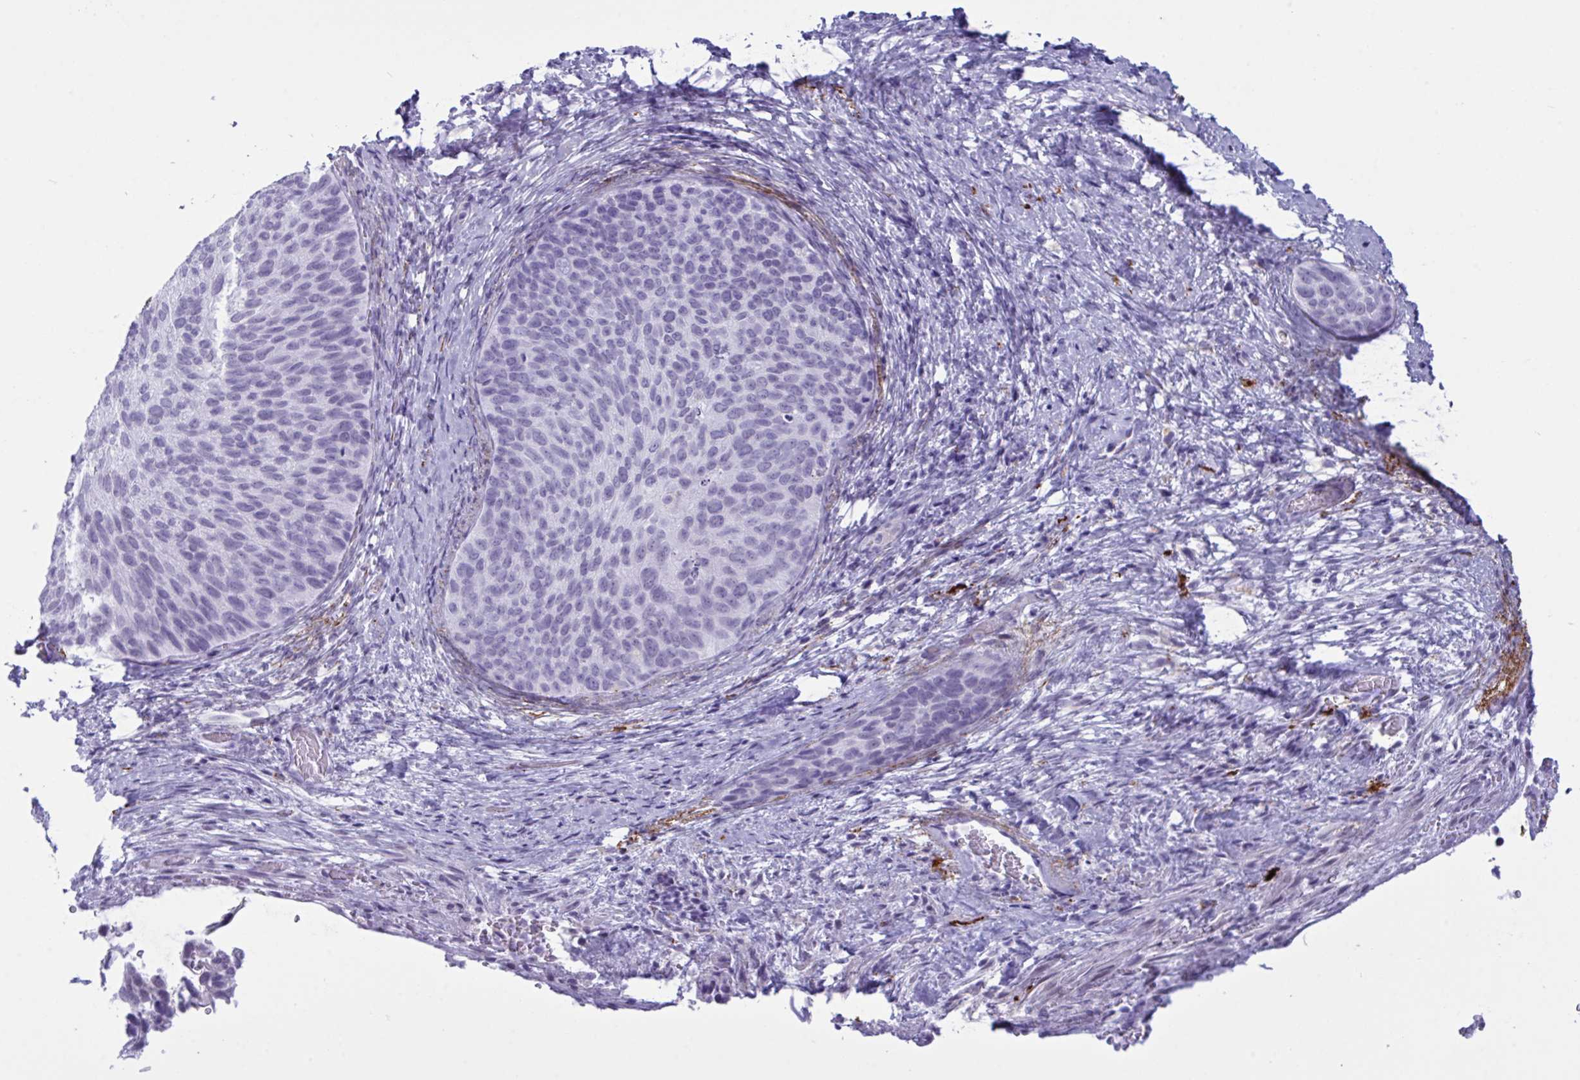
{"staining": {"intensity": "negative", "quantity": "none", "location": "none"}, "tissue": "cervical cancer", "cell_type": "Tumor cells", "image_type": "cancer", "snomed": [{"axis": "morphology", "description": "Squamous cell carcinoma, NOS"}, {"axis": "topography", "description": "Cervix"}], "caption": "Immunohistochemistry micrograph of neoplastic tissue: cervical cancer (squamous cell carcinoma) stained with DAB shows no significant protein positivity in tumor cells. (DAB (3,3'-diaminobenzidine) immunohistochemistry with hematoxylin counter stain).", "gene": "ELN", "patient": {"sex": "female", "age": 80}}